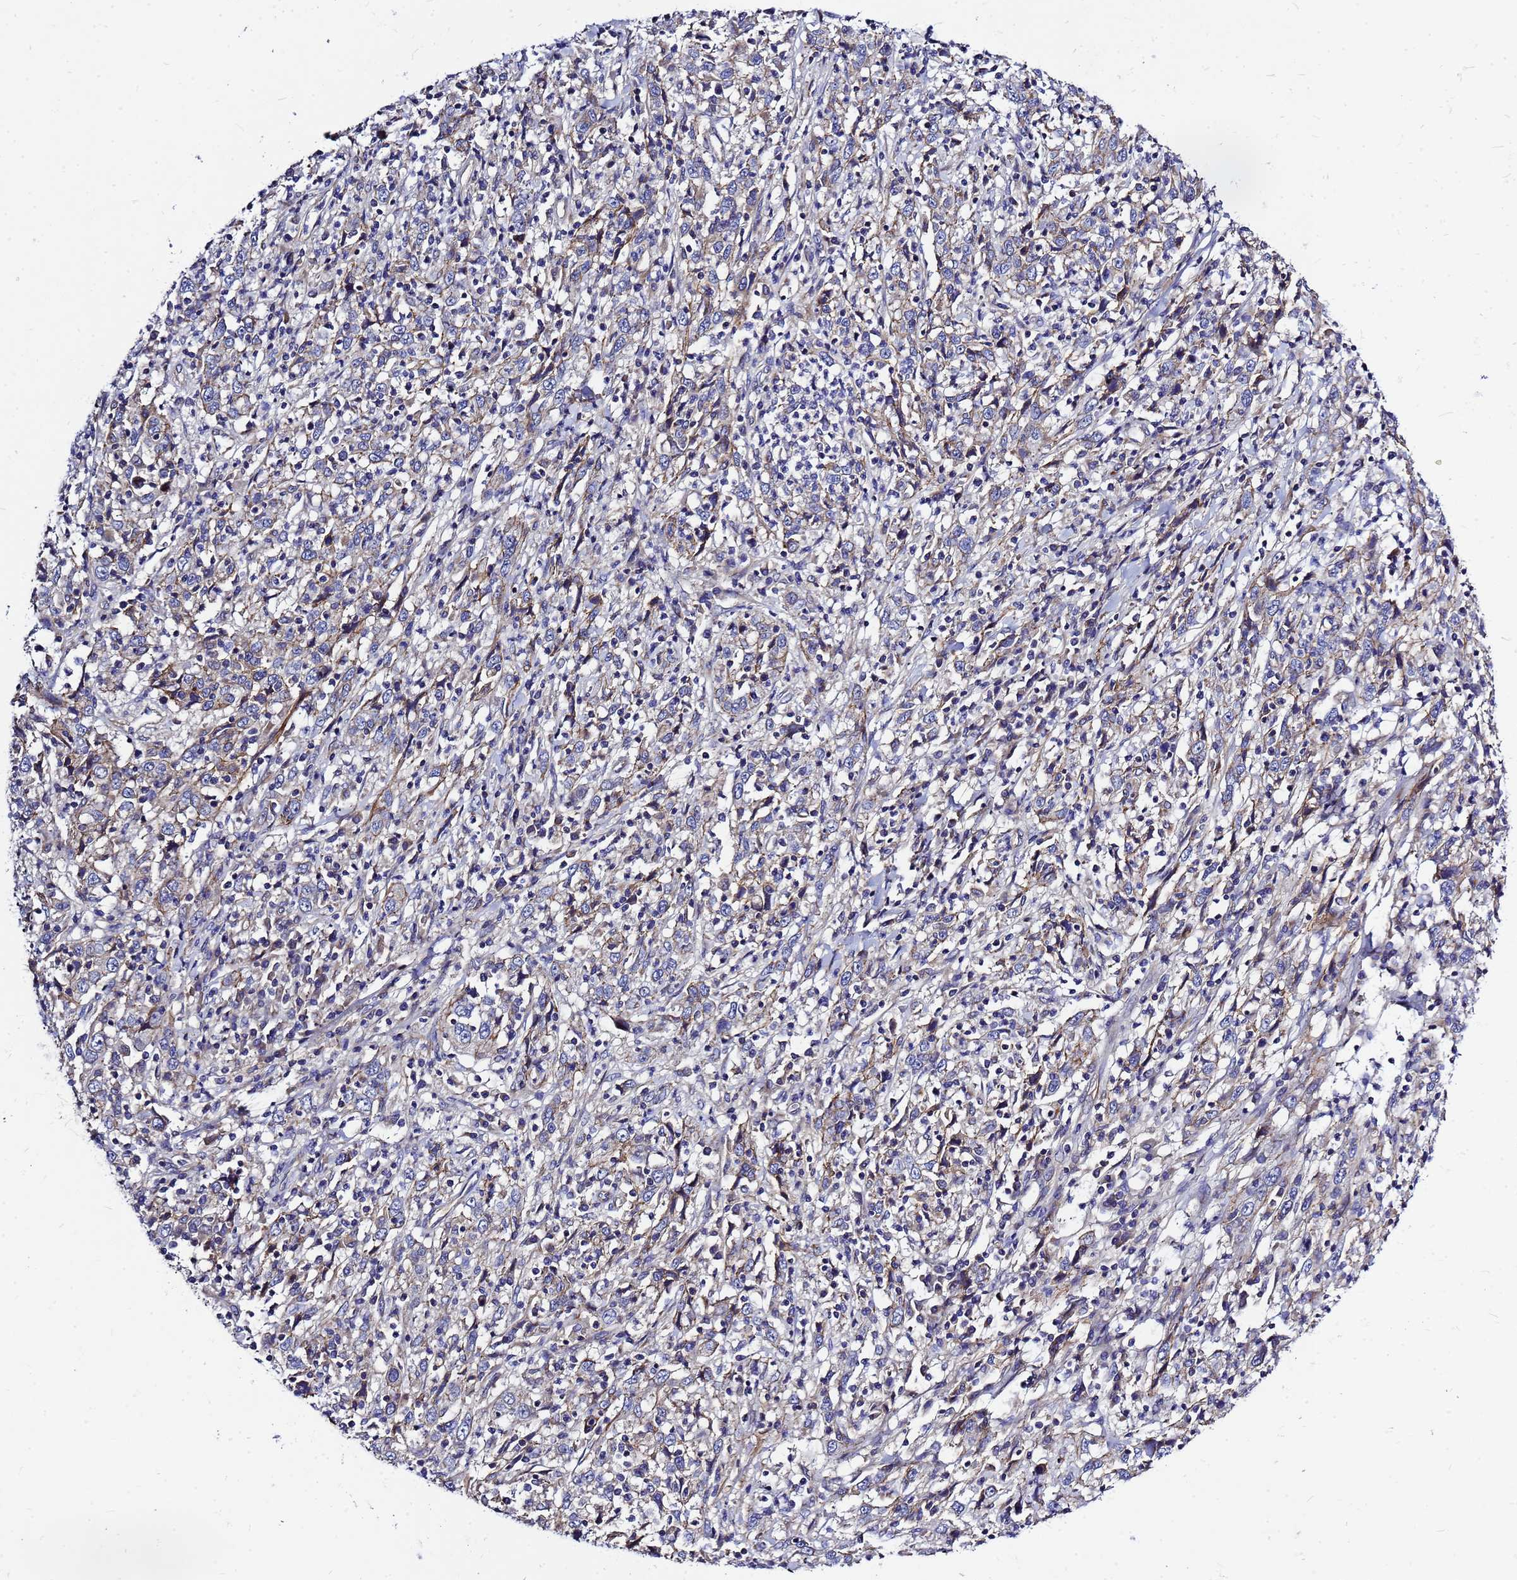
{"staining": {"intensity": "weak", "quantity": "25%-75%", "location": "cytoplasmic/membranous"}, "tissue": "cervical cancer", "cell_type": "Tumor cells", "image_type": "cancer", "snomed": [{"axis": "morphology", "description": "Squamous cell carcinoma, NOS"}, {"axis": "topography", "description": "Cervix"}], "caption": "Immunohistochemistry staining of squamous cell carcinoma (cervical), which displays low levels of weak cytoplasmic/membranous staining in approximately 25%-75% of tumor cells indicating weak cytoplasmic/membranous protein positivity. The staining was performed using DAB (brown) for protein detection and nuclei were counterstained in hematoxylin (blue).", "gene": "FBXW5", "patient": {"sex": "female", "age": 46}}